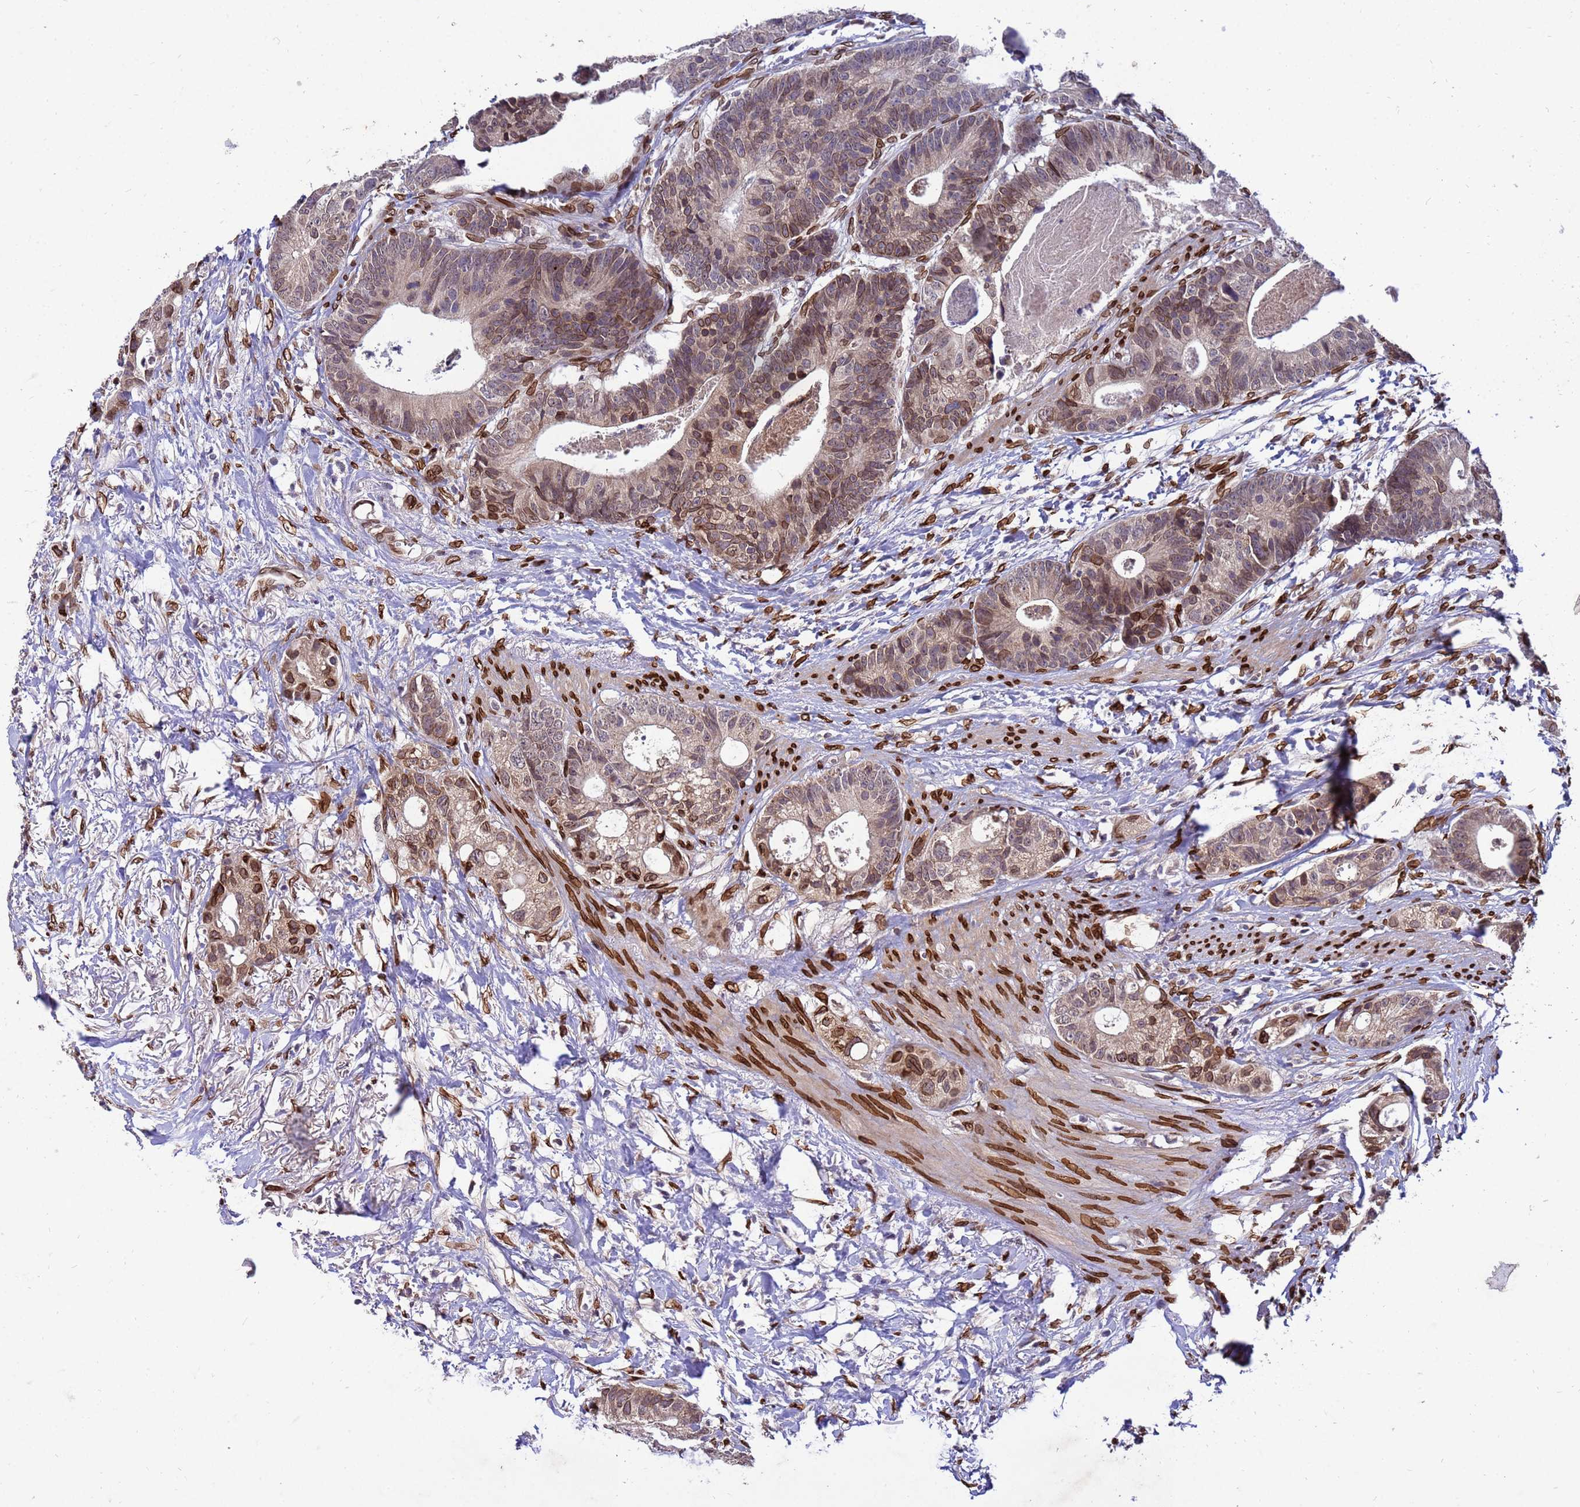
{"staining": {"intensity": "moderate", "quantity": "<25%", "location": "cytoplasmic/membranous,nuclear"}, "tissue": "colorectal cancer", "cell_type": "Tumor cells", "image_type": "cancer", "snomed": [{"axis": "morphology", "description": "Adenocarcinoma, NOS"}, {"axis": "topography", "description": "Colon"}], "caption": "A photomicrograph of colorectal adenocarcinoma stained for a protein demonstrates moderate cytoplasmic/membranous and nuclear brown staining in tumor cells.", "gene": "GPR135", "patient": {"sex": "female", "age": 57}}